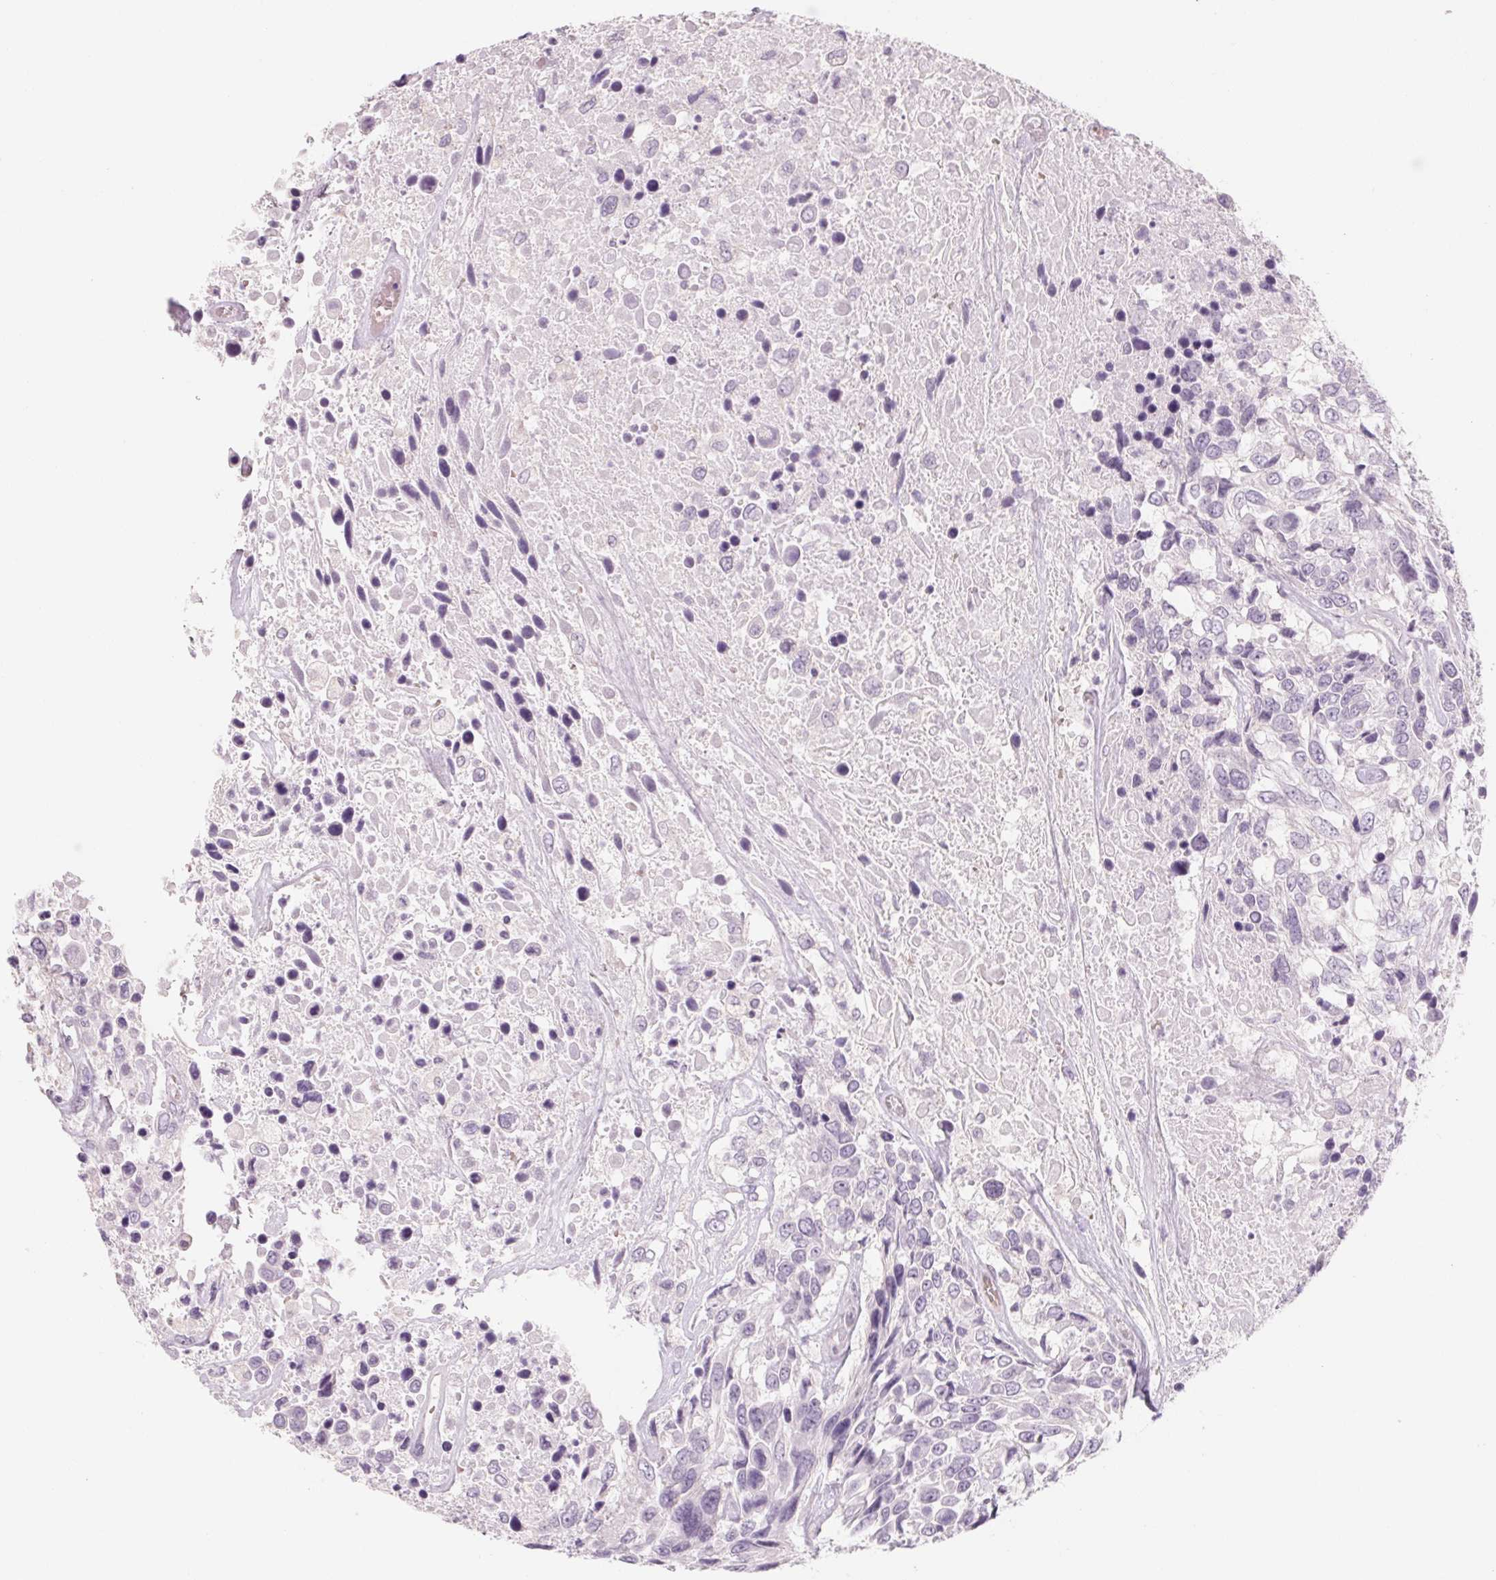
{"staining": {"intensity": "negative", "quantity": "none", "location": "none"}, "tissue": "urothelial cancer", "cell_type": "Tumor cells", "image_type": "cancer", "snomed": [{"axis": "morphology", "description": "Urothelial carcinoma, High grade"}, {"axis": "topography", "description": "Urinary bladder"}], "caption": "The image exhibits no significant expression in tumor cells of urothelial carcinoma (high-grade).", "gene": "POU1F1", "patient": {"sex": "female", "age": 70}}